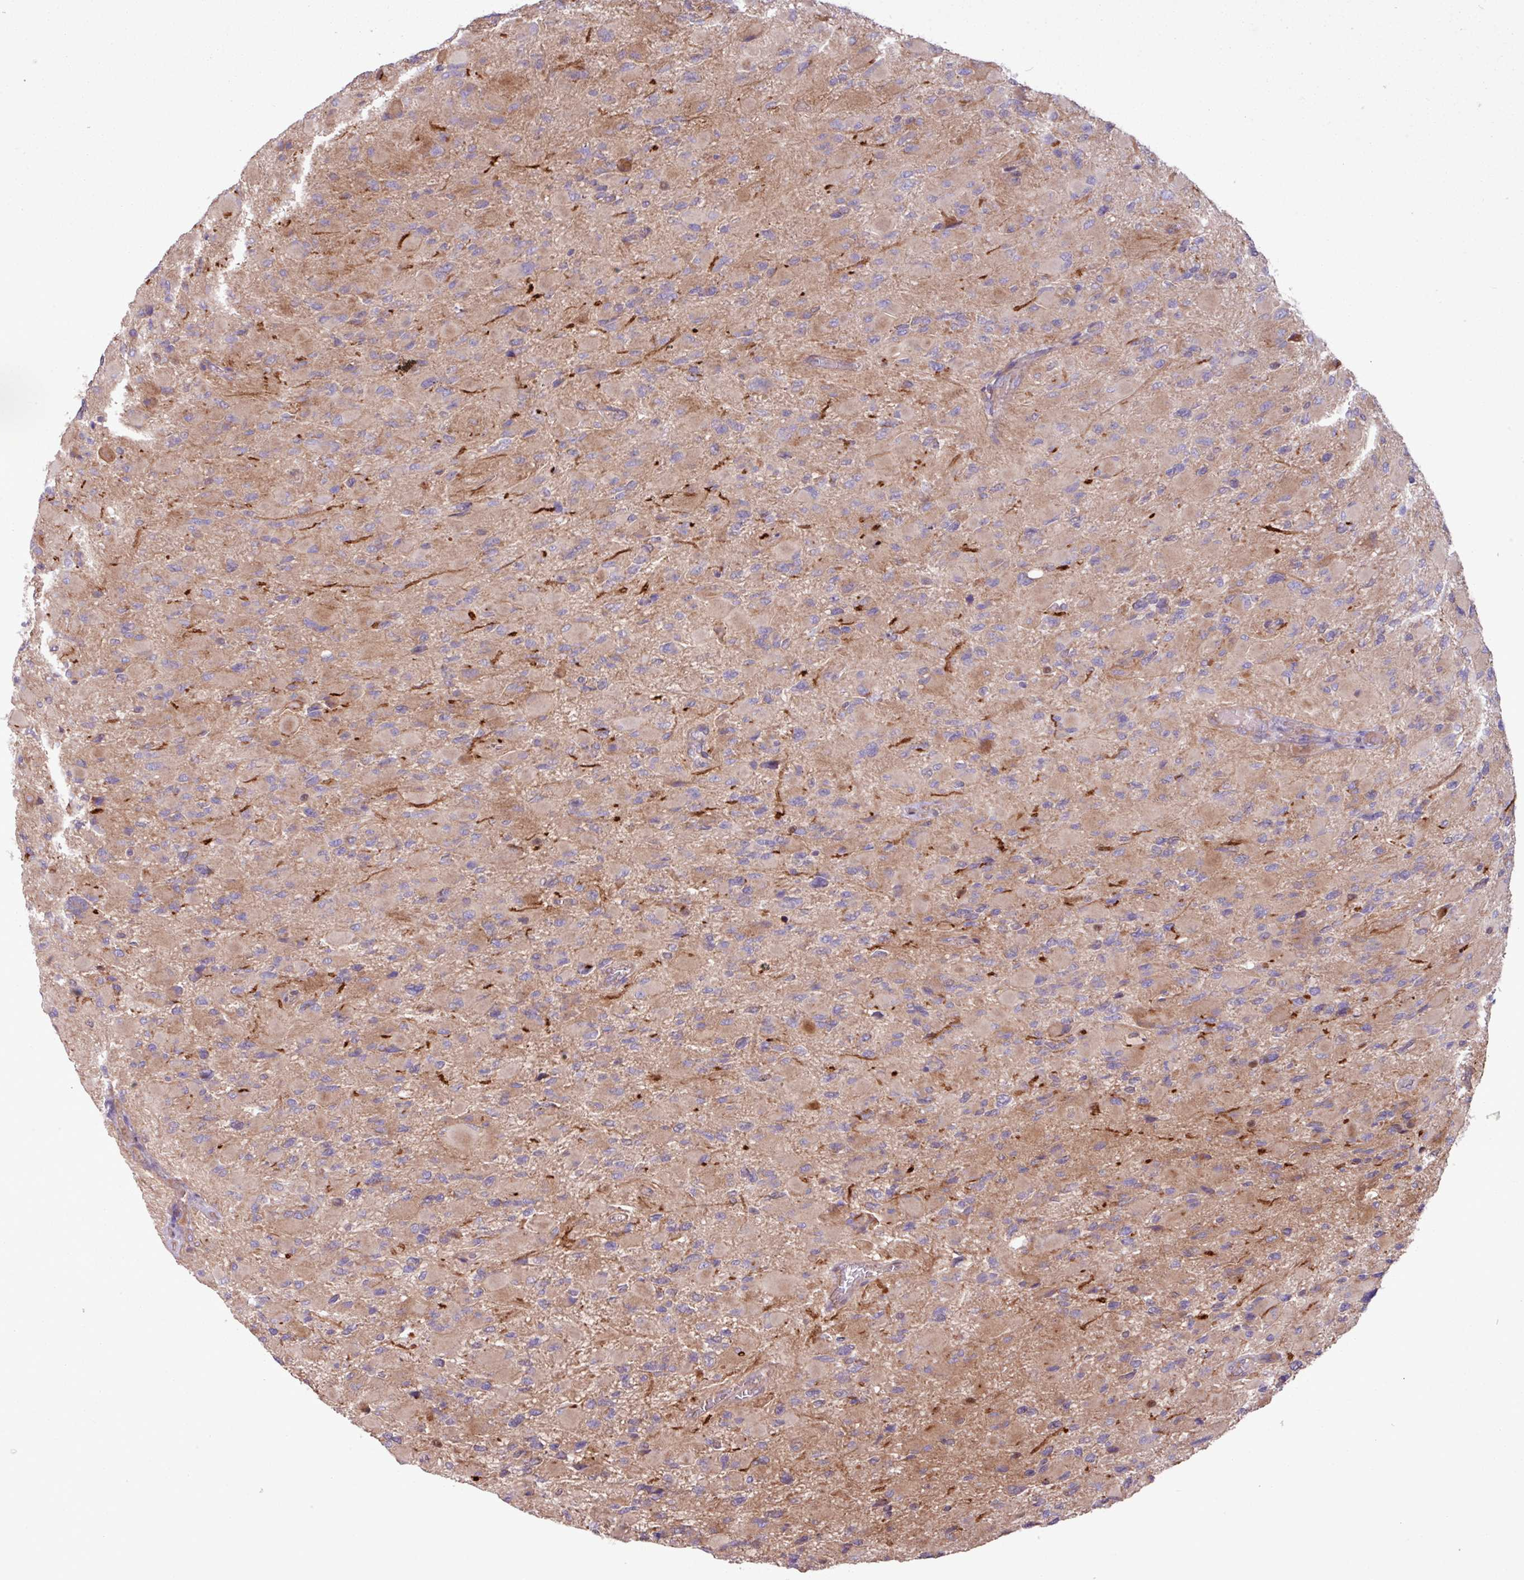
{"staining": {"intensity": "weak", "quantity": ">75%", "location": "cytoplasmic/membranous"}, "tissue": "glioma", "cell_type": "Tumor cells", "image_type": "cancer", "snomed": [{"axis": "morphology", "description": "Glioma, malignant, High grade"}, {"axis": "topography", "description": "Cerebral cortex"}], "caption": "About >75% of tumor cells in malignant high-grade glioma reveal weak cytoplasmic/membranous protein staining as visualized by brown immunohistochemical staining.", "gene": "PDPR", "patient": {"sex": "female", "age": 36}}